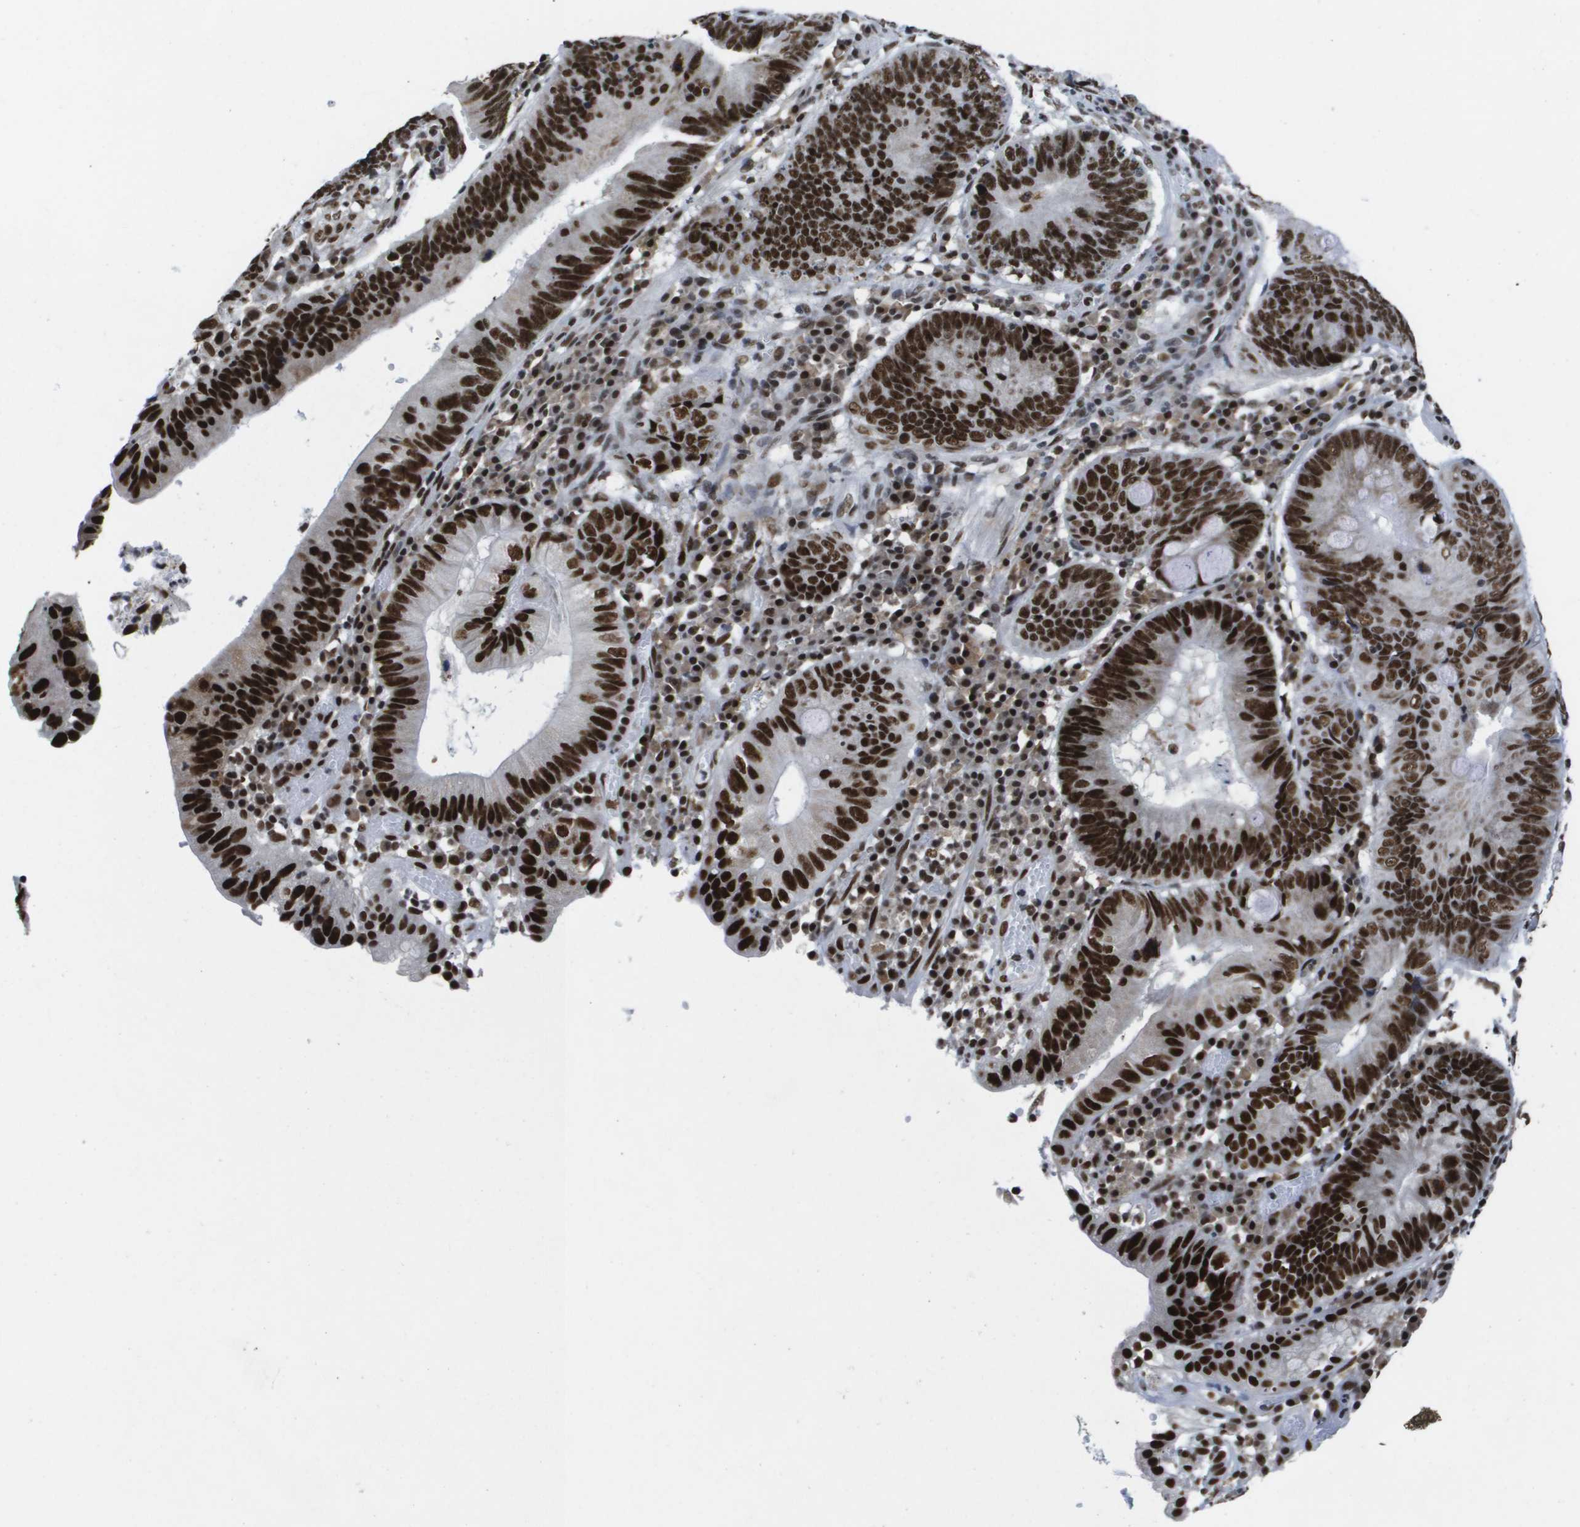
{"staining": {"intensity": "strong", "quantity": ">75%", "location": "nuclear"}, "tissue": "stomach cancer", "cell_type": "Tumor cells", "image_type": "cancer", "snomed": [{"axis": "morphology", "description": "Adenocarcinoma, NOS"}, {"axis": "topography", "description": "Stomach"}], "caption": "This is an image of immunohistochemistry staining of stomach cancer (adenocarcinoma), which shows strong positivity in the nuclear of tumor cells.", "gene": "NSRP1", "patient": {"sex": "male", "age": 59}}